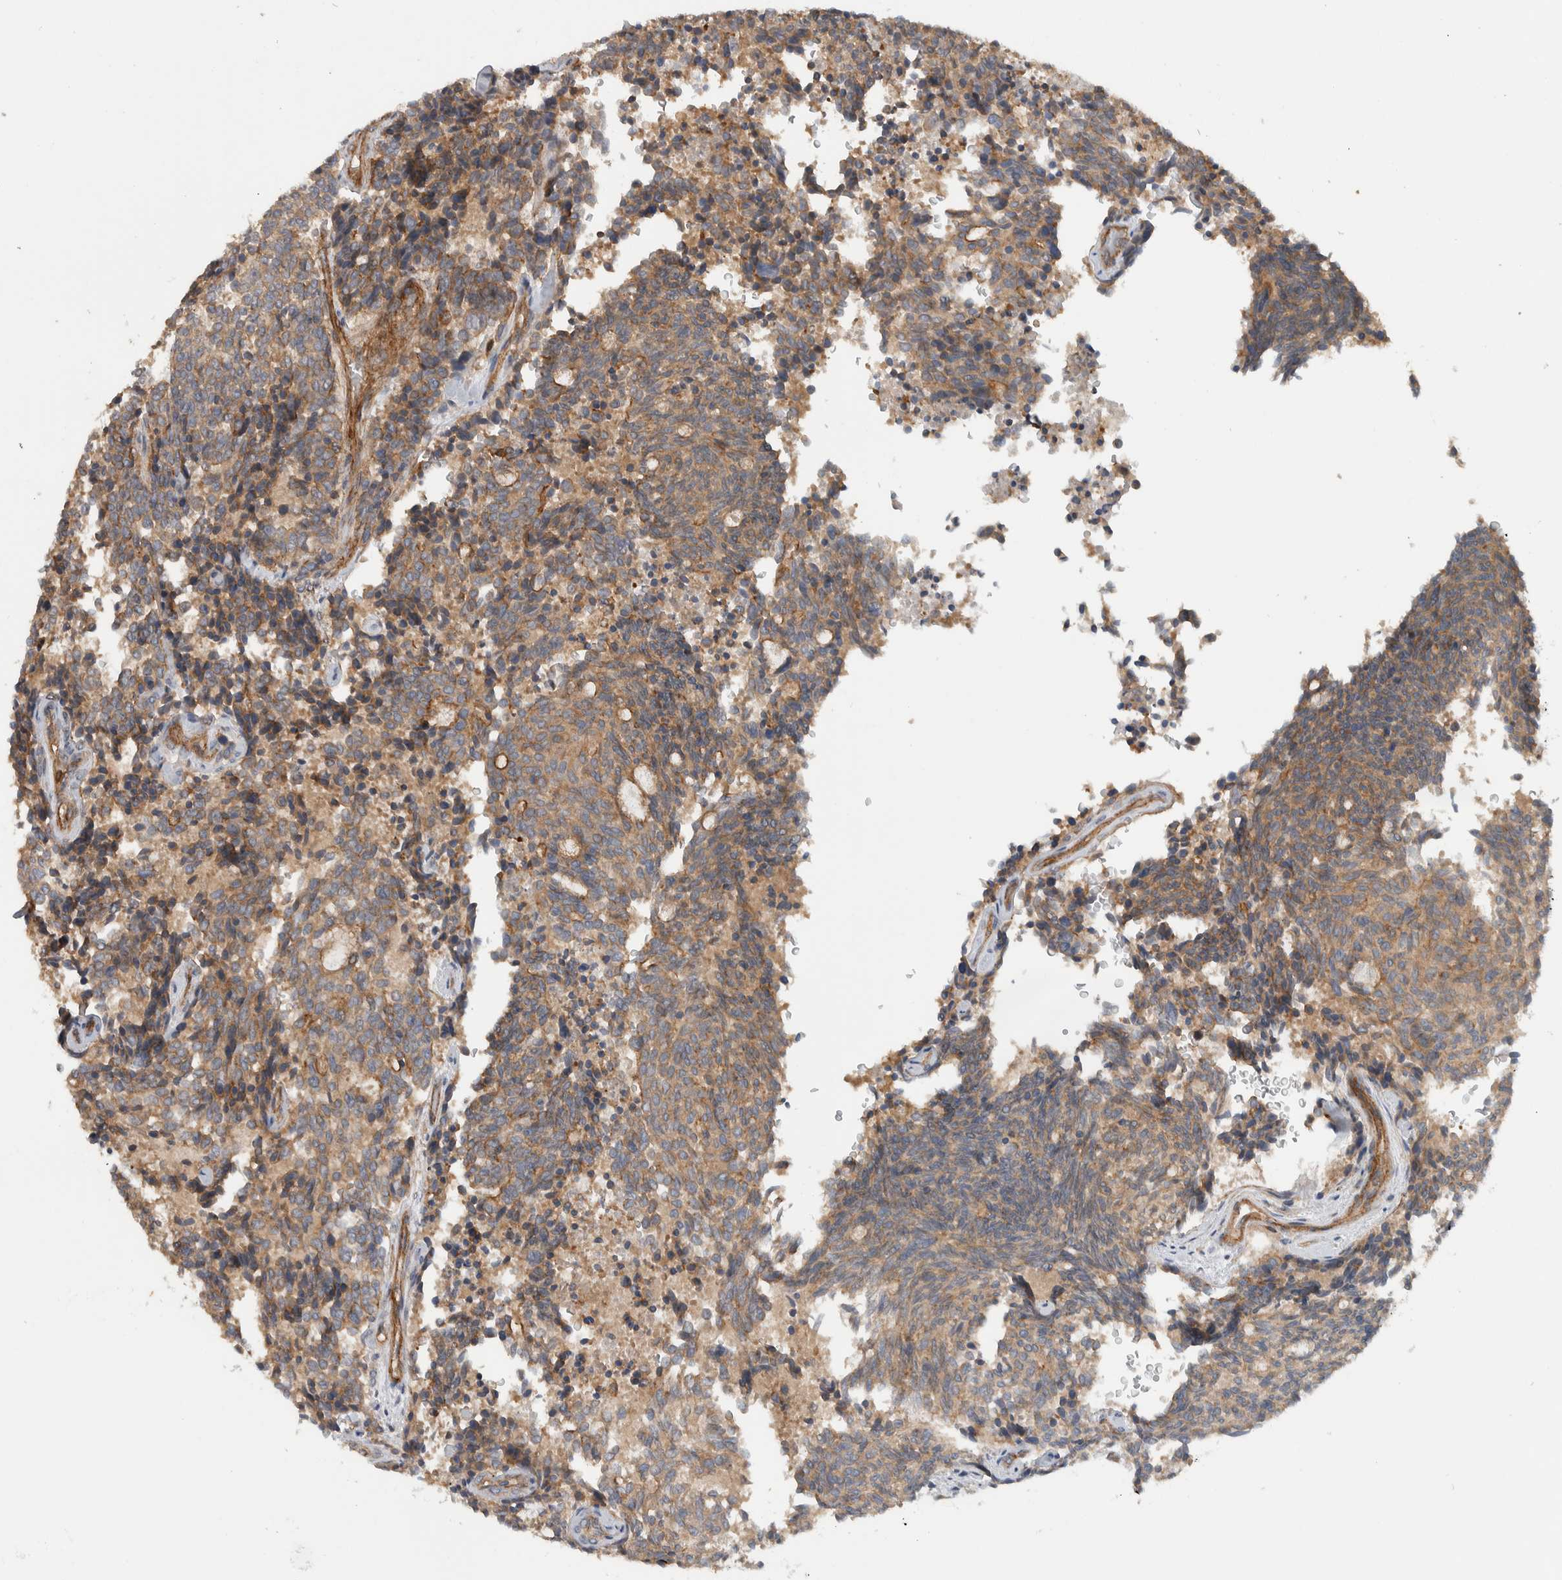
{"staining": {"intensity": "moderate", "quantity": ">75%", "location": "cytoplasmic/membranous"}, "tissue": "carcinoid", "cell_type": "Tumor cells", "image_type": "cancer", "snomed": [{"axis": "morphology", "description": "Carcinoid, malignant, NOS"}, {"axis": "topography", "description": "Pancreas"}], "caption": "Immunohistochemistry histopathology image of carcinoid stained for a protein (brown), which displays medium levels of moderate cytoplasmic/membranous expression in about >75% of tumor cells.", "gene": "MPRIP", "patient": {"sex": "female", "age": 54}}